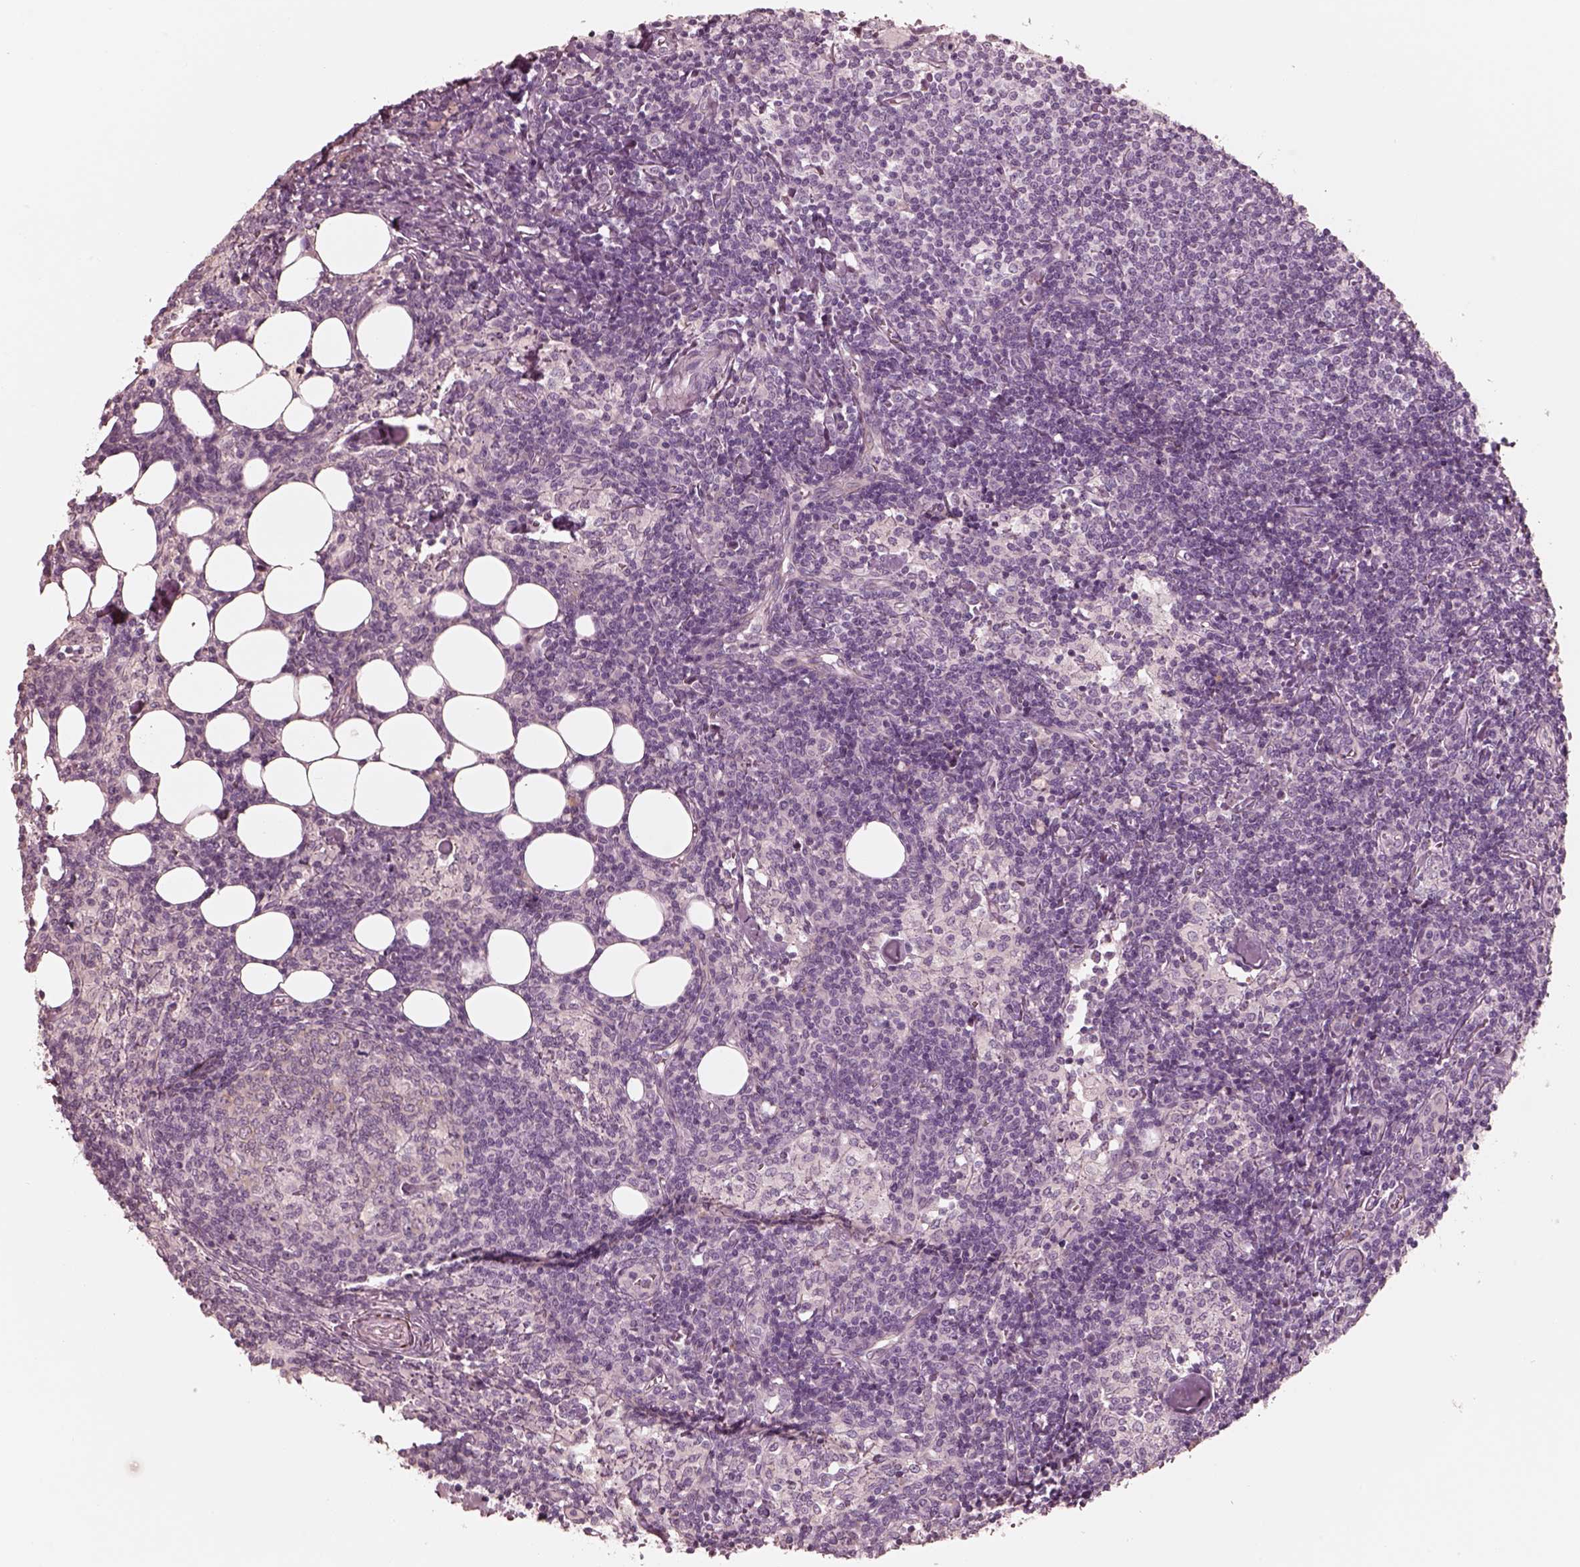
{"staining": {"intensity": "negative", "quantity": "none", "location": "none"}, "tissue": "lymph node", "cell_type": "Germinal center cells", "image_type": "normal", "snomed": [{"axis": "morphology", "description": "Normal tissue, NOS"}, {"axis": "topography", "description": "Lymph node"}], "caption": "This is an IHC image of unremarkable human lymph node. There is no positivity in germinal center cells.", "gene": "RAB3C", "patient": {"sex": "female", "age": 52}}